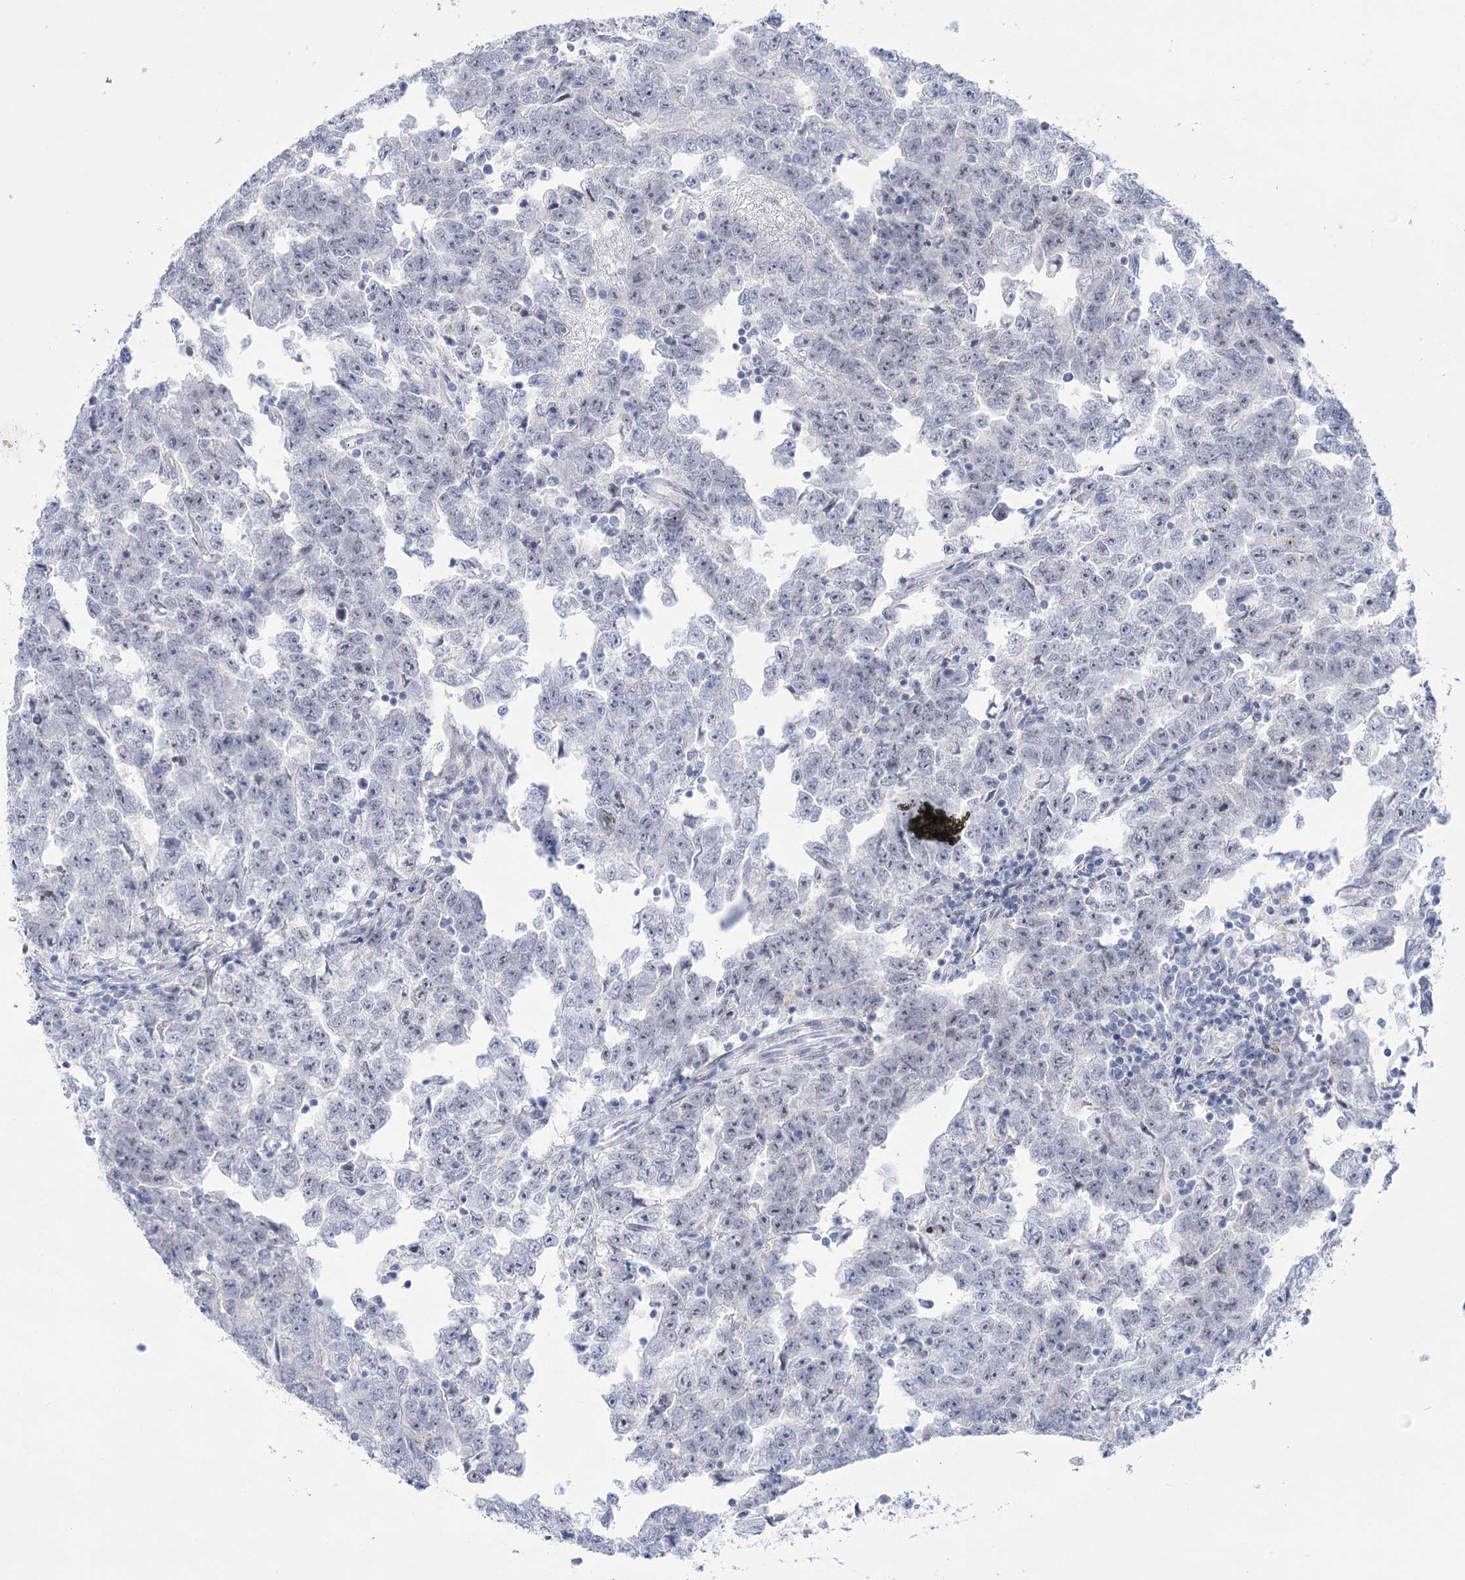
{"staining": {"intensity": "negative", "quantity": "none", "location": "none"}, "tissue": "testis cancer", "cell_type": "Tumor cells", "image_type": "cancer", "snomed": [{"axis": "morphology", "description": "Carcinoma, Embryonal, NOS"}, {"axis": "topography", "description": "Testis"}], "caption": "Tumor cells show no significant positivity in testis cancer.", "gene": "HORMAD1", "patient": {"sex": "male", "age": 25}}